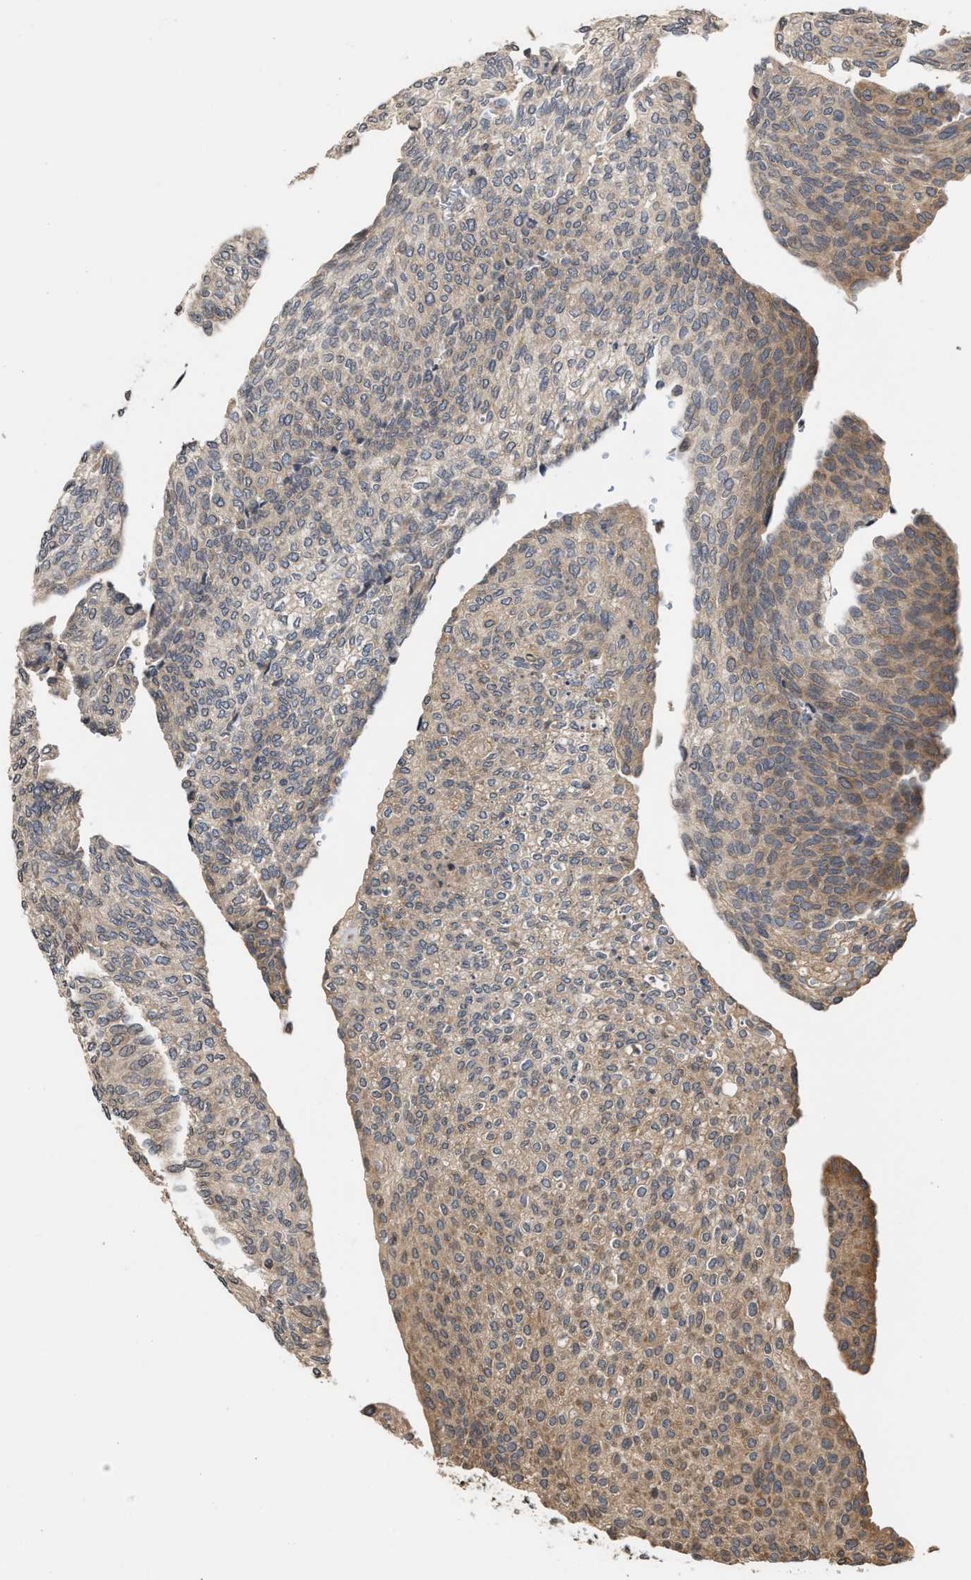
{"staining": {"intensity": "moderate", "quantity": "25%-75%", "location": "cytoplasmic/membranous"}, "tissue": "urothelial cancer", "cell_type": "Tumor cells", "image_type": "cancer", "snomed": [{"axis": "morphology", "description": "Urothelial carcinoma, Low grade"}, {"axis": "topography", "description": "Urinary bladder"}], "caption": "IHC (DAB) staining of human urothelial carcinoma (low-grade) reveals moderate cytoplasmic/membranous protein expression in approximately 25%-75% of tumor cells.", "gene": "SAR1A", "patient": {"sex": "female", "age": 79}}